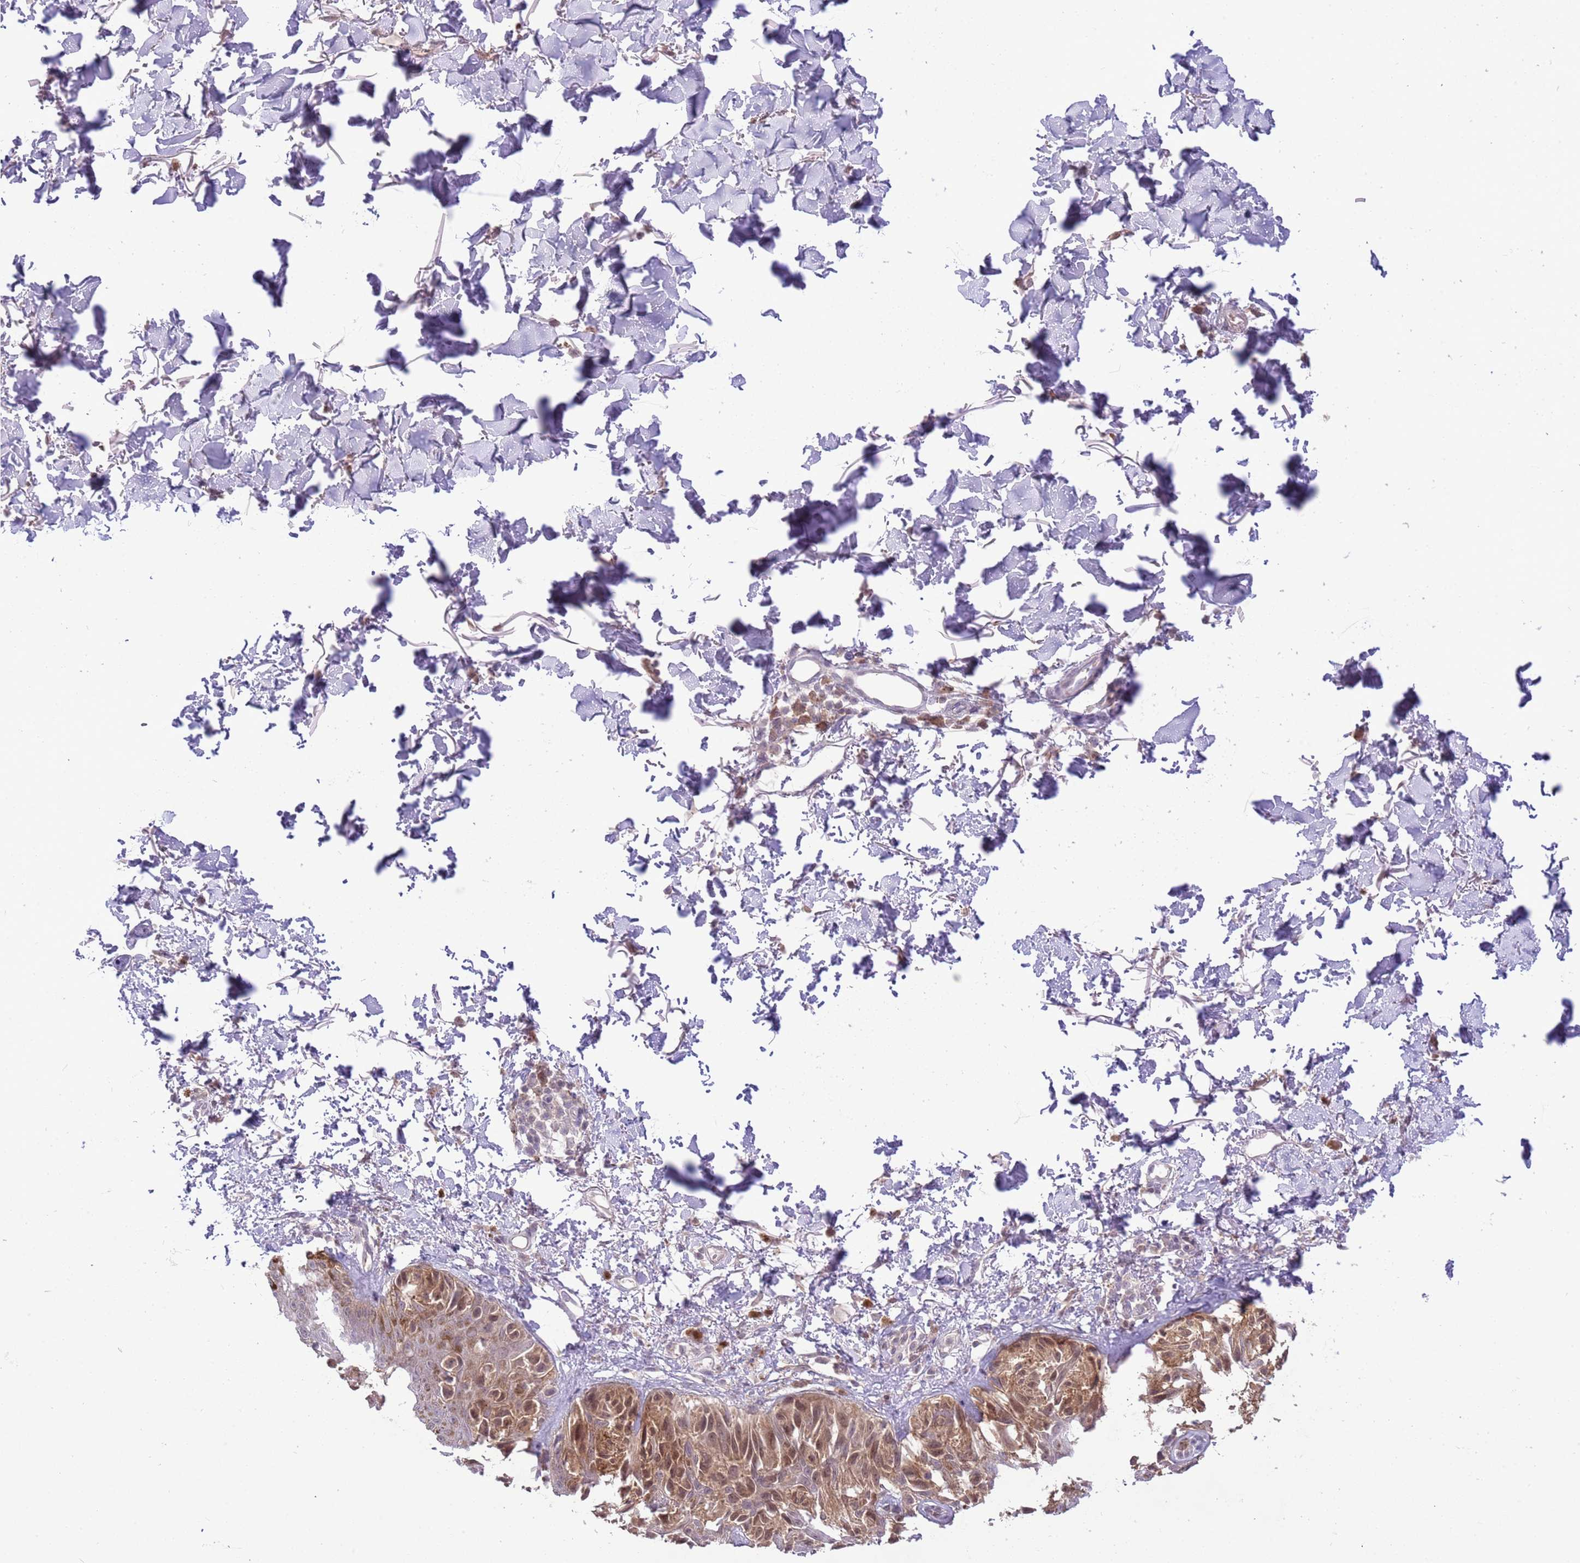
{"staining": {"intensity": "moderate", "quantity": ">75%", "location": "cytoplasmic/membranous,nuclear"}, "tissue": "melanoma", "cell_type": "Tumor cells", "image_type": "cancer", "snomed": [{"axis": "morphology", "description": "Malignant melanoma, NOS"}, {"axis": "topography", "description": "Skin"}], "caption": "This micrograph reveals malignant melanoma stained with IHC to label a protein in brown. The cytoplasmic/membranous and nuclear of tumor cells show moderate positivity for the protein. Nuclei are counter-stained blue.", "gene": "GALK2", "patient": {"sex": "male", "age": 73}}